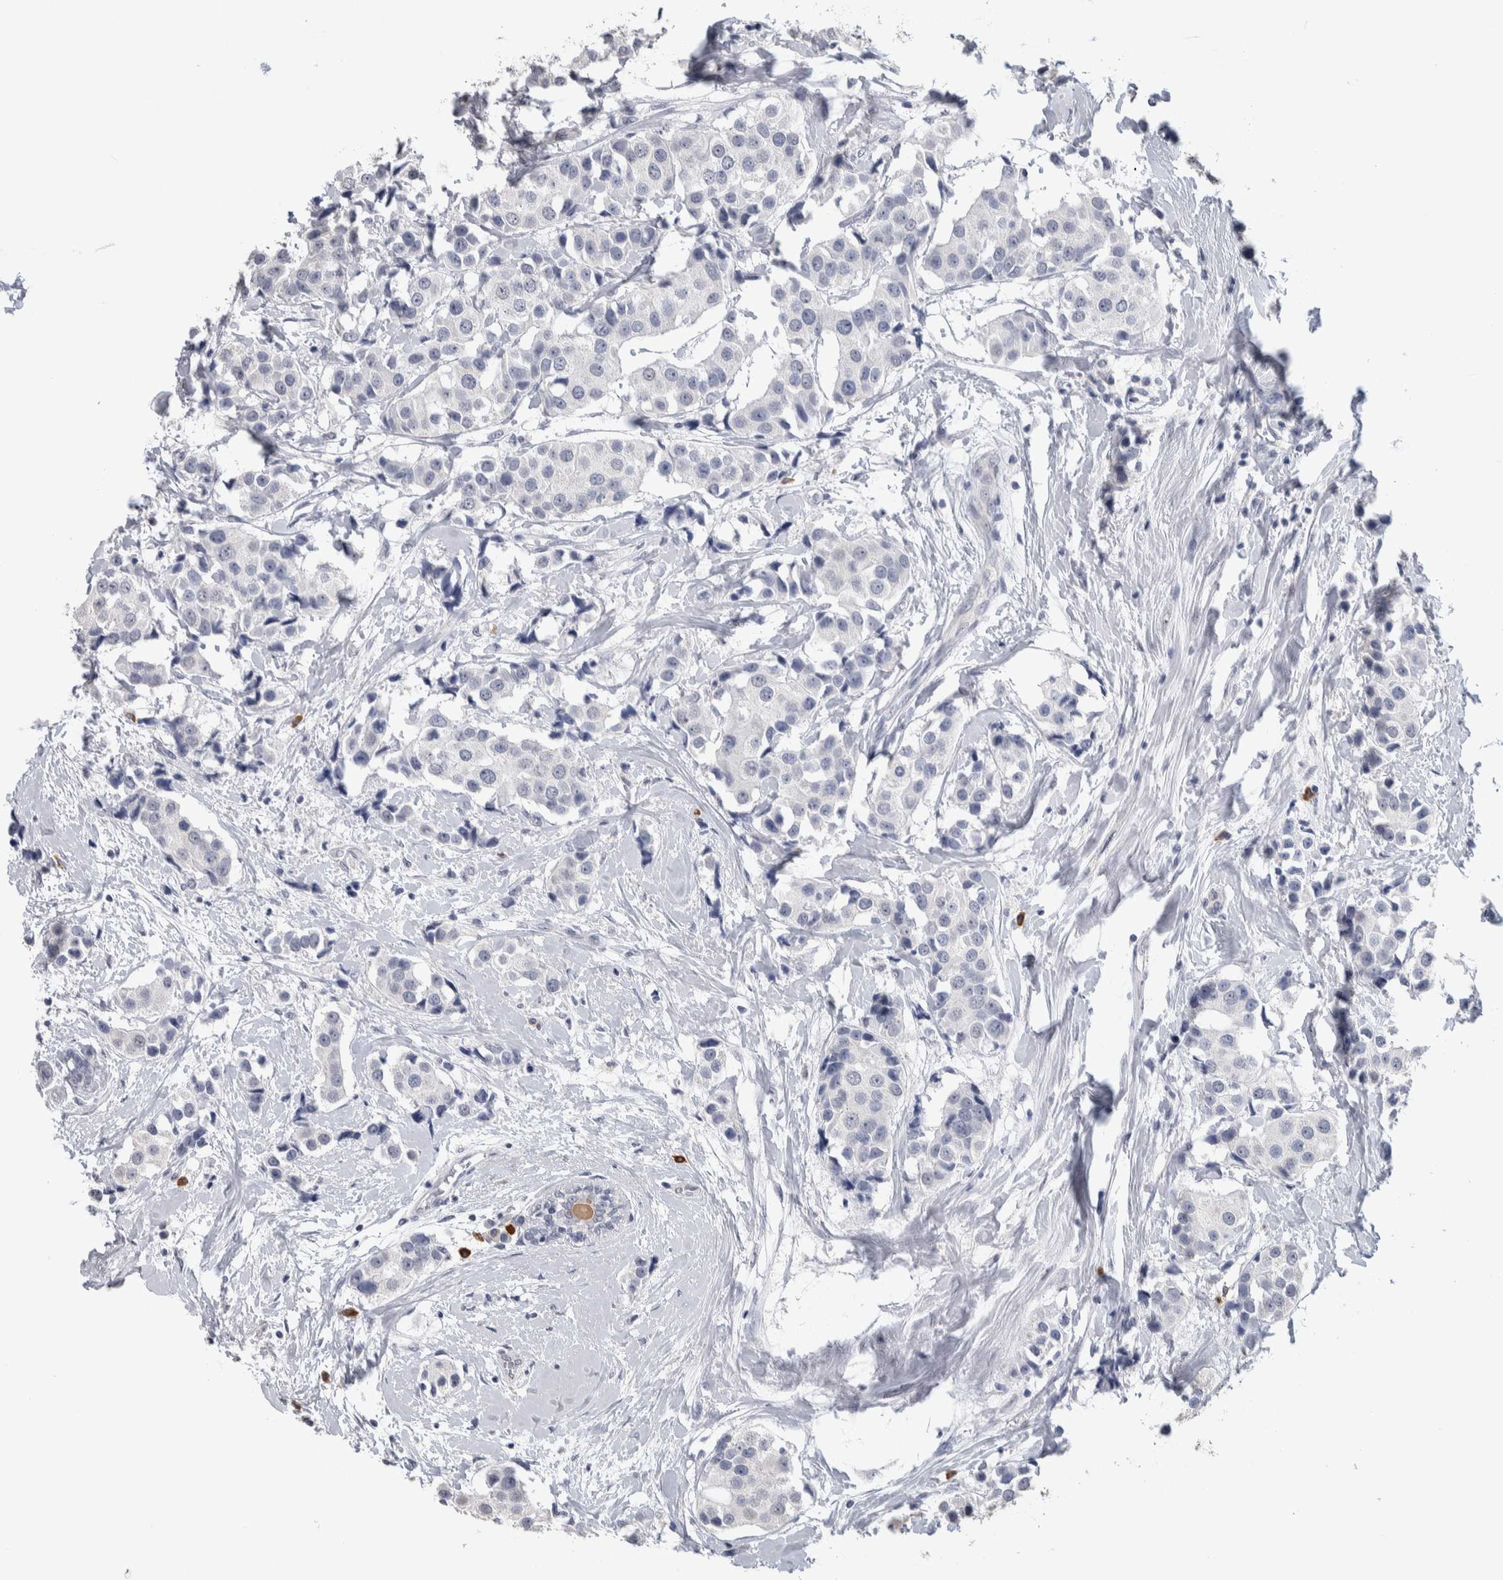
{"staining": {"intensity": "negative", "quantity": "none", "location": "none"}, "tissue": "breast cancer", "cell_type": "Tumor cells", "image_type": "cancer", "snomed": [{"axis": "morphology", "description": "Normal tissue, NOS"}, {"axis": "morphology", "description": "Duct carcinoma"}, {"axis": "topography", "description": "Breast"}], "caption": "This histopathology image is of breast cancer (intraductal carcinoma) stained with immunohistochemistry to label a protein in brown with the nuclei are counter-stained blue. There is no expression in tumor cells. (DAB immunohistochemistry (IHC) with hematoxylin counter stain).", "gene": "TMEM102", "patient": {"sex": "female", "age": 39}}